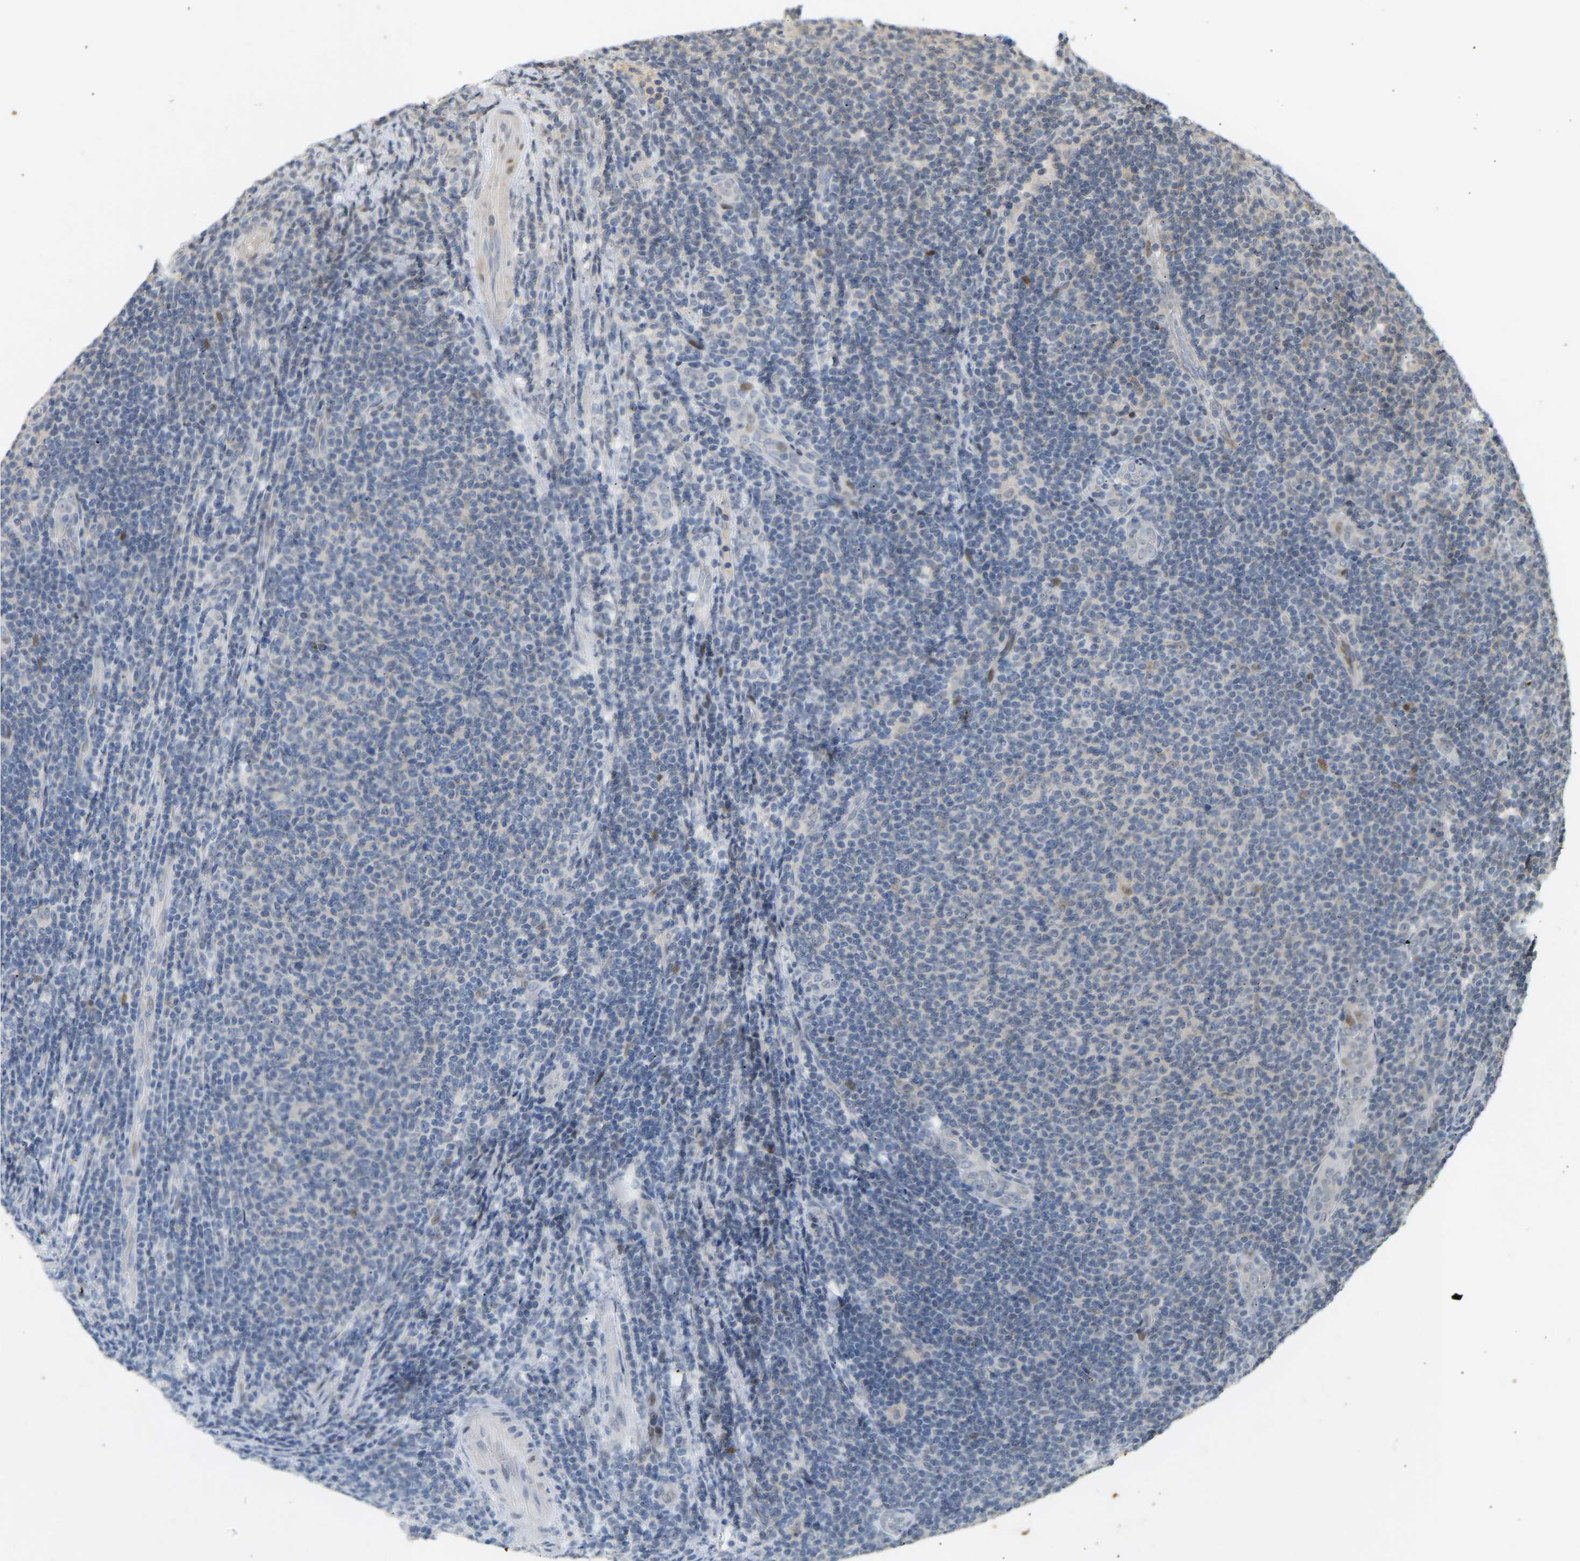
{"staining": {"intensity": "negative", "quantity": "none", "location": "none"}, "tissue": "lymphoma", "cell_type": "Tumor cells", "image_type": "cancer", "snomed": [{"axis": "morphology", "description": "Malignant lymphoma, non-Hodgkin's type, Low grade"}, {"axis": "topography", "description": "Lymph node"}], "caption": "The image reveals no staining of tumor cells in lymphoma.", "gene": "PTPN4", "patient": {"sex": "male", "age": 66}}